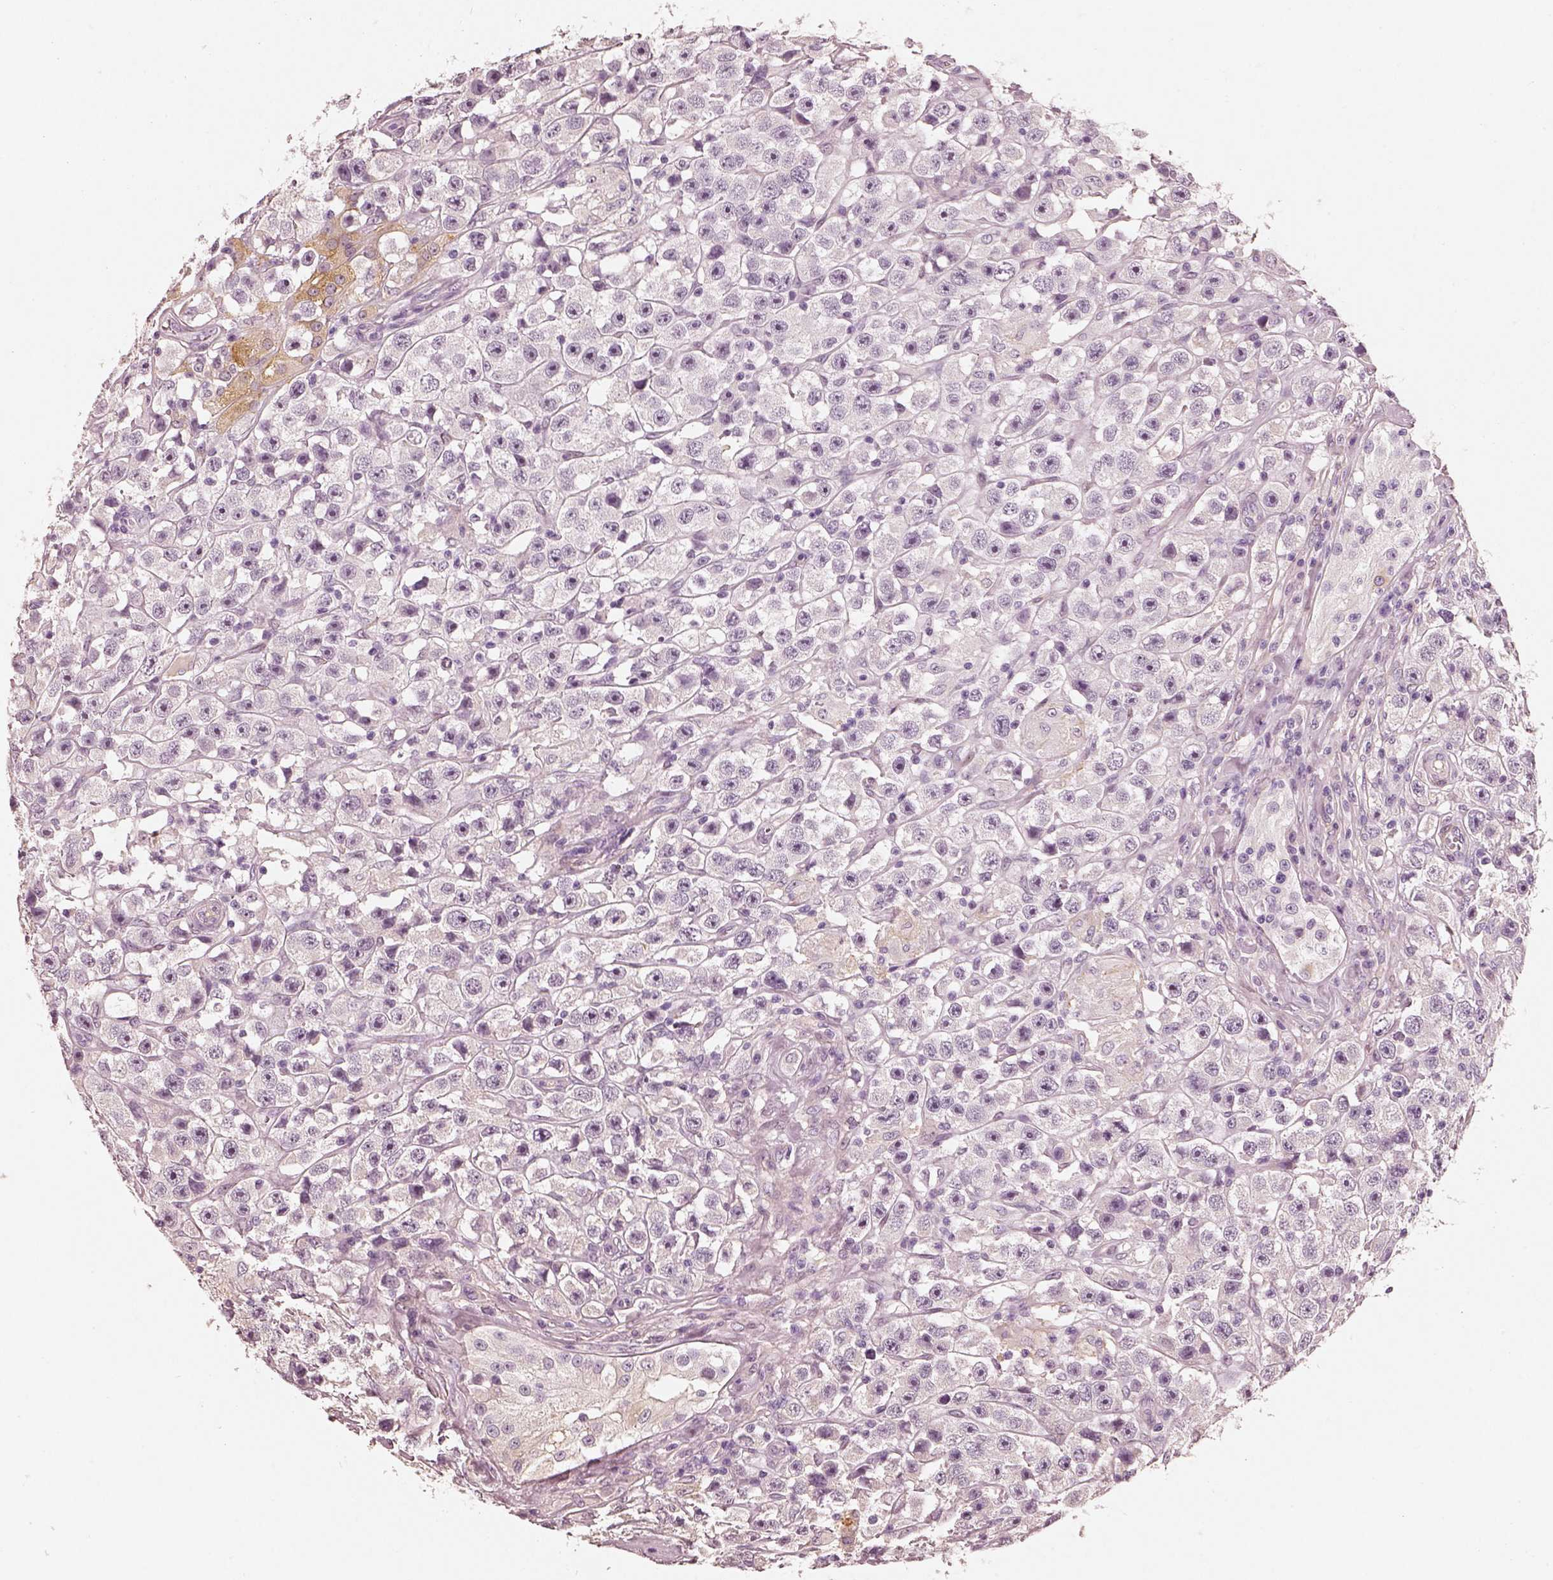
{"staining": {"intensity": "negative", "quantity": "none", "location": "none"}, "tissue": "testis cancer", "cell_type": "Tumor cells", "image_type": "cancer", "snomed": [{"axis": "morphology", "description": "Seminoma, NOS"}, {"axis": "topography", "description": "Testis"}], "caption": "An image of human seminoma (testis) is negative for staining in tumor cells.", "gene": "RS1", "patient": {"sex": "male", "age": 45}}